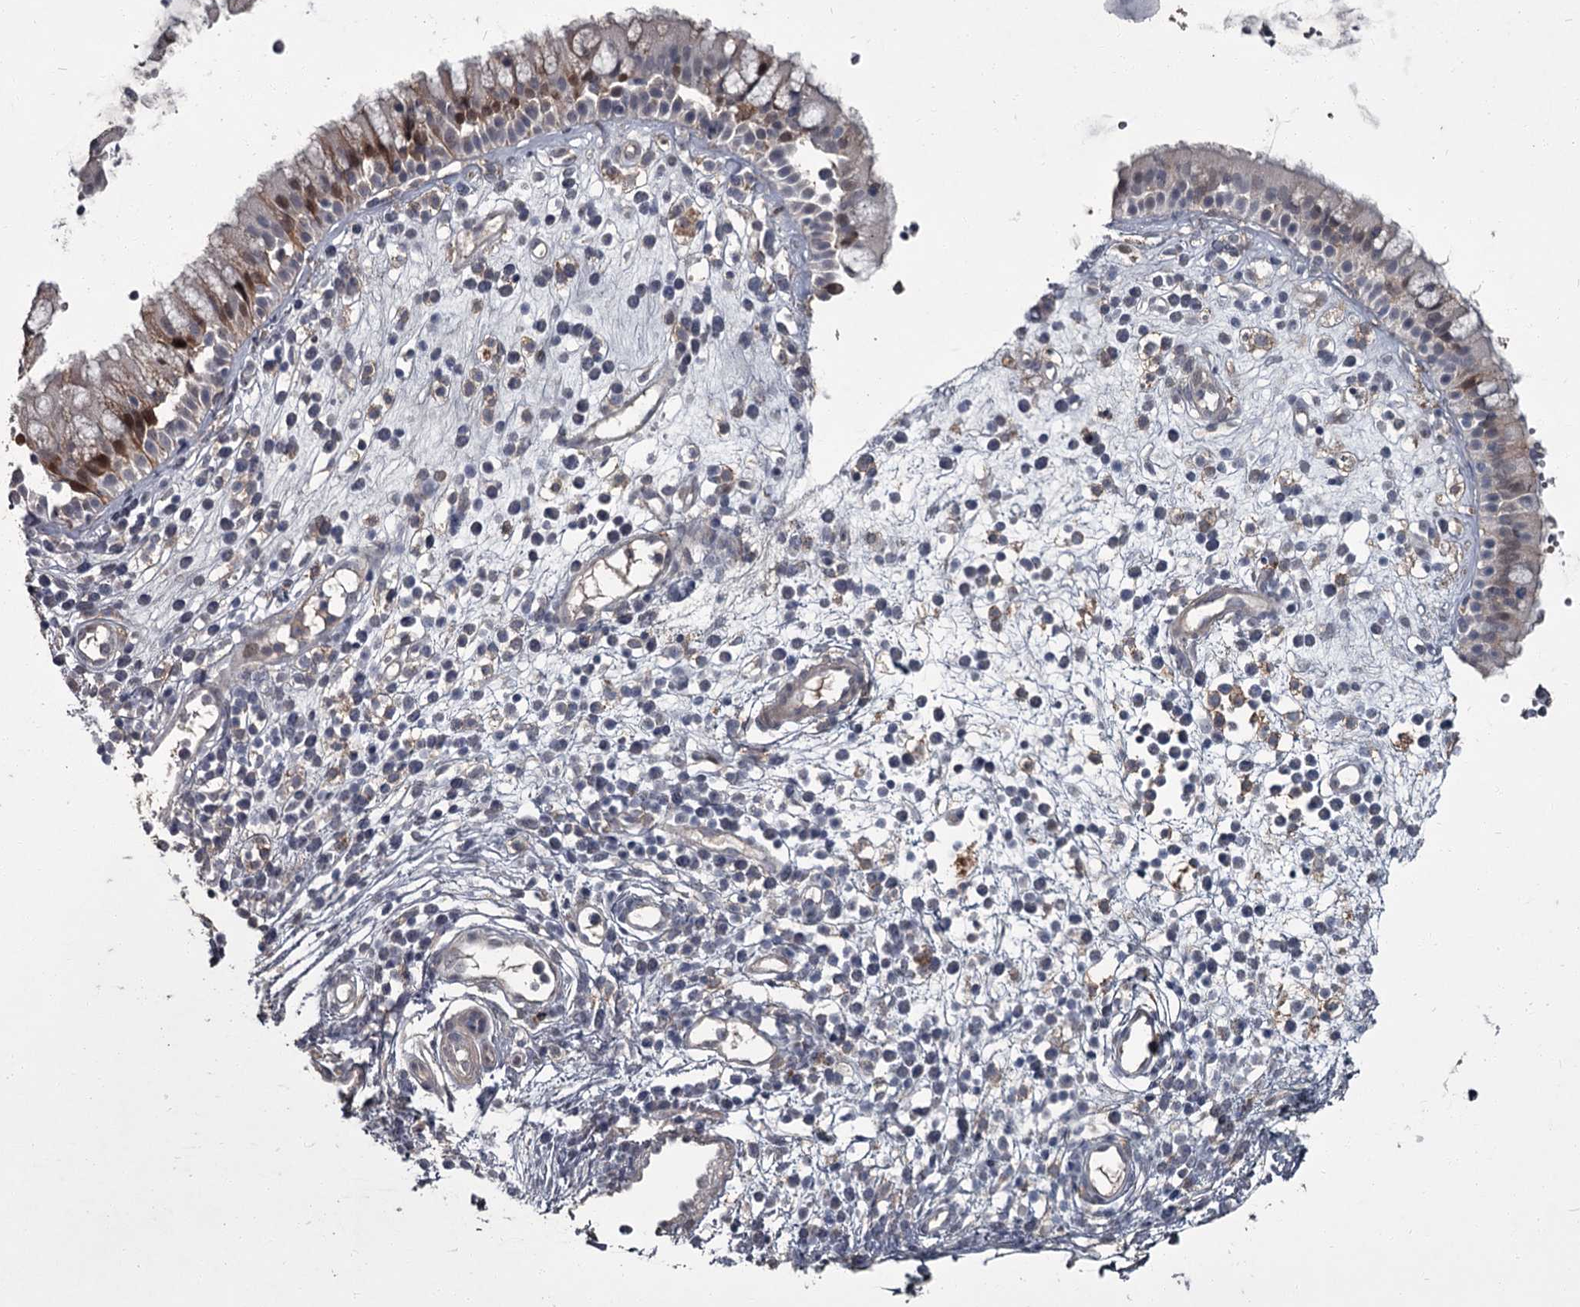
{"staining": {"intensity": "moderate", "quantity": "<25%", "location": "cytoplasmic/membranous,nuclear"}, "tissue": "nasopharynx", "cell_type": "Respiratory epithelial cells", "image_type": "normal", "snomed": [{"axis": "morphology", "description": "Normal tissue, NOS"}, {"axis": "morphology", "description": "Inflammation, NOS"}, {"axis": "topography", "description": "Nasopharynx"}], "caption": "Protein expression by immunohistochemistry (IHC) shows moderate cytoplasmic/membranous,nuclear expression in about <25% of respiratory epithelial cells in benign nasopharynx.", "gene": "FLVCR2", "patient": {"sex": "male", "age": 29}}